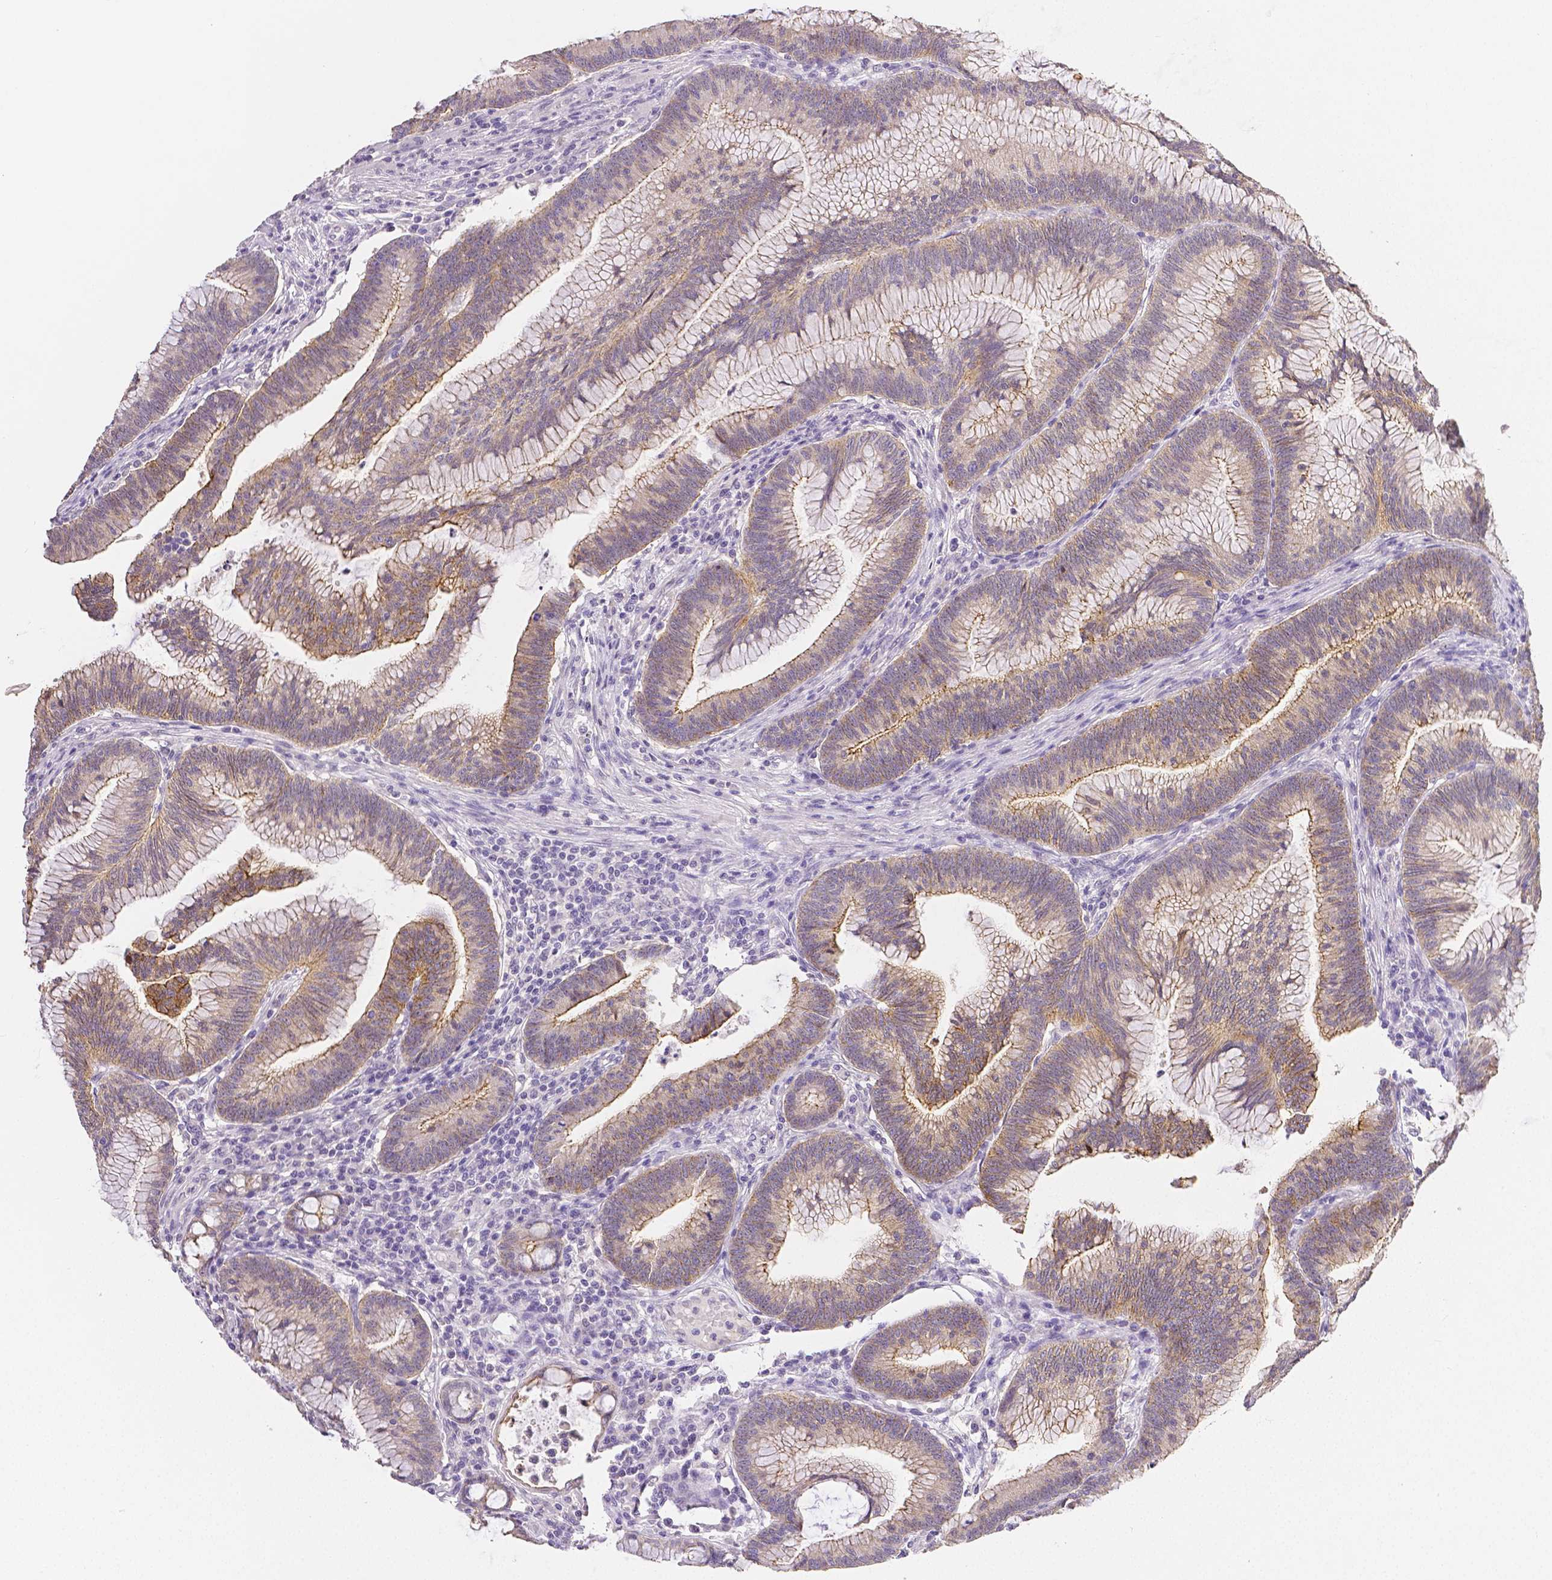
{"staining": {"intensity": "weak", "quantity": ">75%", "location": "cytoplasmic/membranous"}, "tissue": "colorectal cancer", "cell_type": "Tumor cells", "image_type": "cancer", "snomed": [{"axis": "morphology", "description": "Adenocarcinoma, NOS"}, {"axis": "topography", "description": "Colon"}], "caption": "This is a photomicrograph of IHC staining of colorectal cancer (adenocarcinoma), which shows weak expression in the cytoplasmic/membranous of tumor cells.", "gene": "OCLN", "patient": {"sex": "female", "age": 78}}